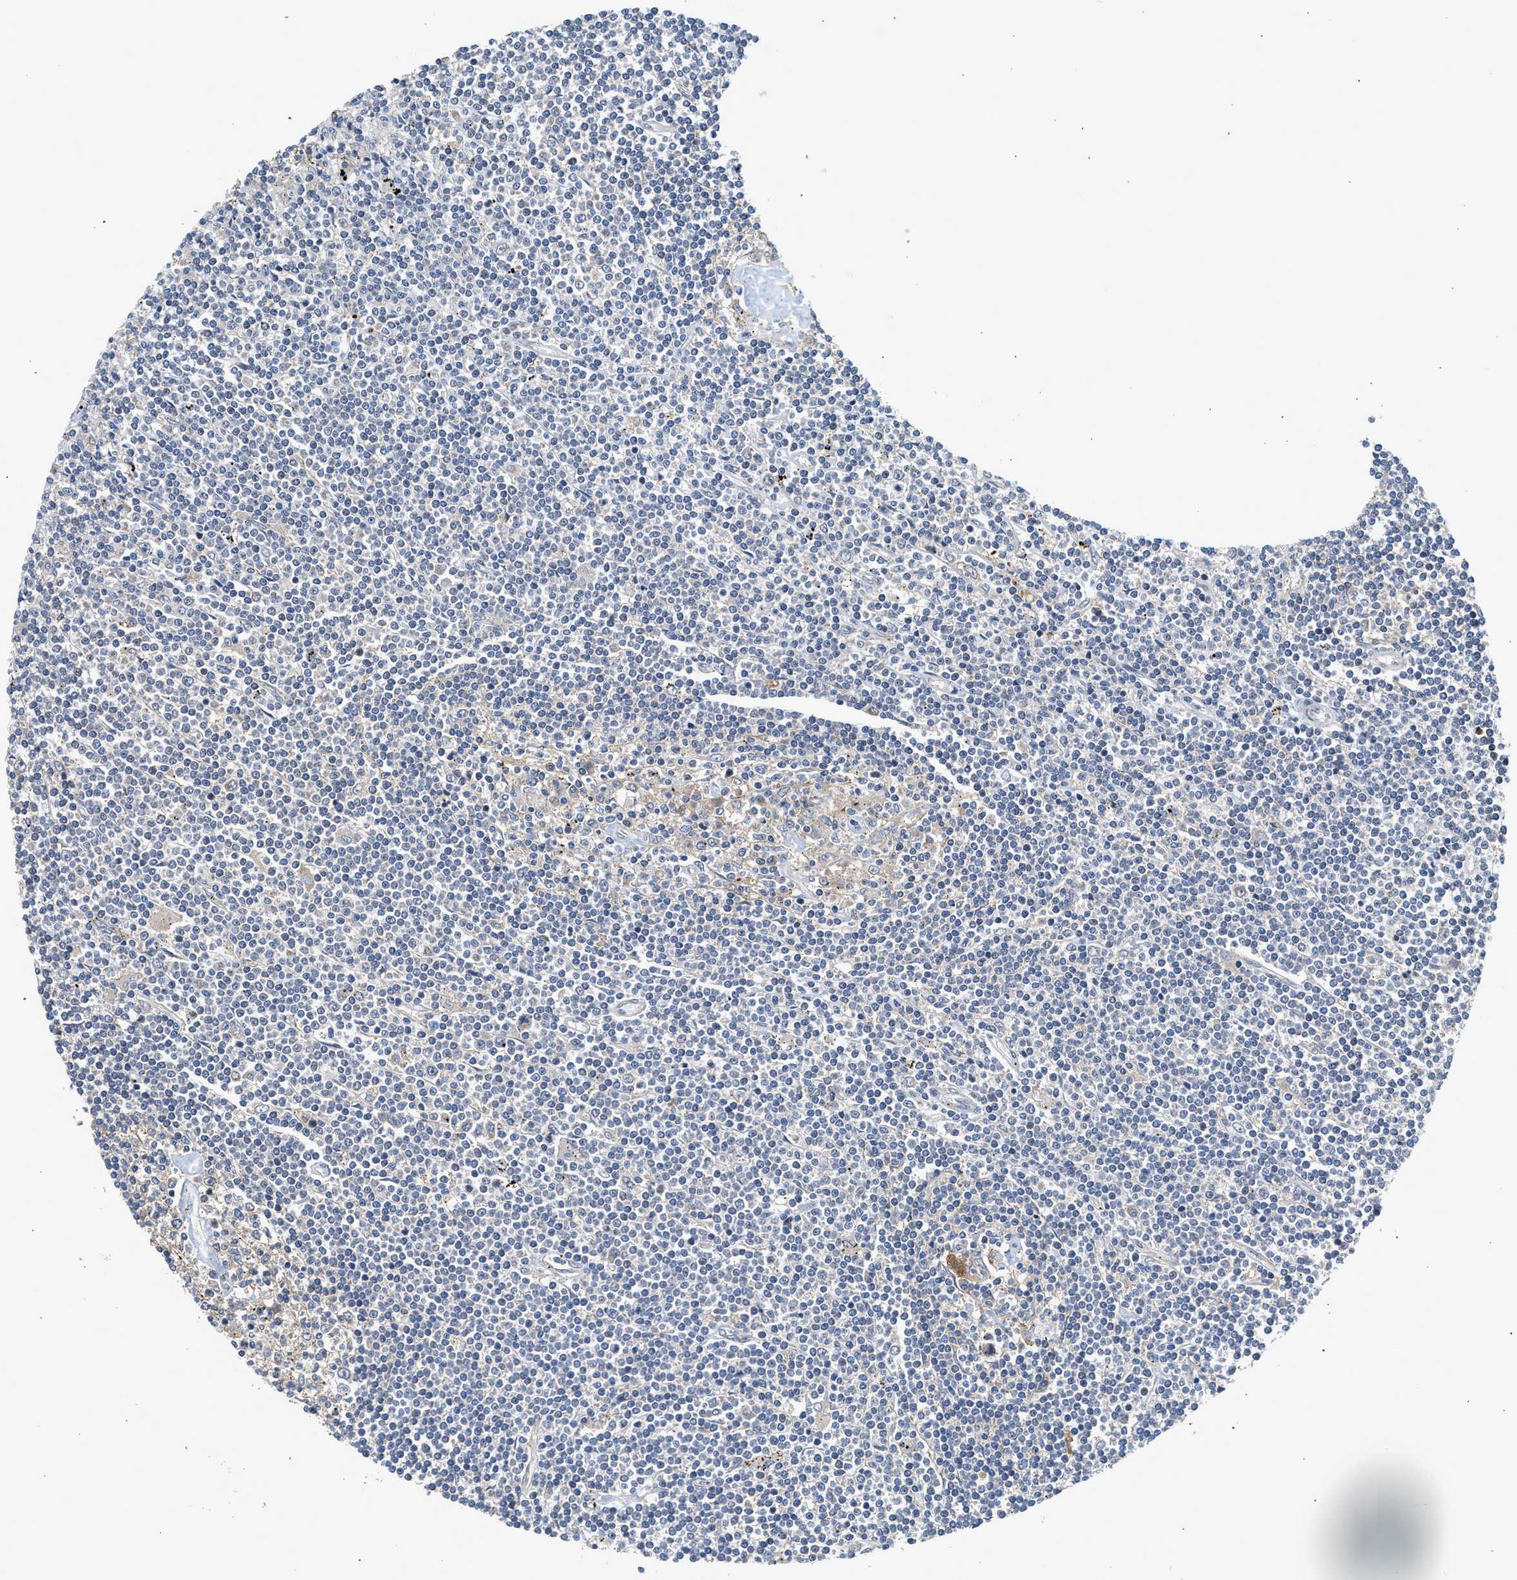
{"staining": {"intensity": "negative", "quantity": "none", "location": "none"}, "tissue": "lymphoma", "cell_type": "Tumor cells", "image_type": "cancer", "snomed": [{"axis": "morphology", "description": "Malignant lymphoma, non-Hodgkin's type, Low grade"}, {"axis": "topography", "description": "Spleen"}], "caption": "This is a image of immunohistochemistry (IHC) staining of lymphoma, which shows no positivity in tumor cells.", "gene": "POLG2", "patient": {"sex": "male", "age": 76}}